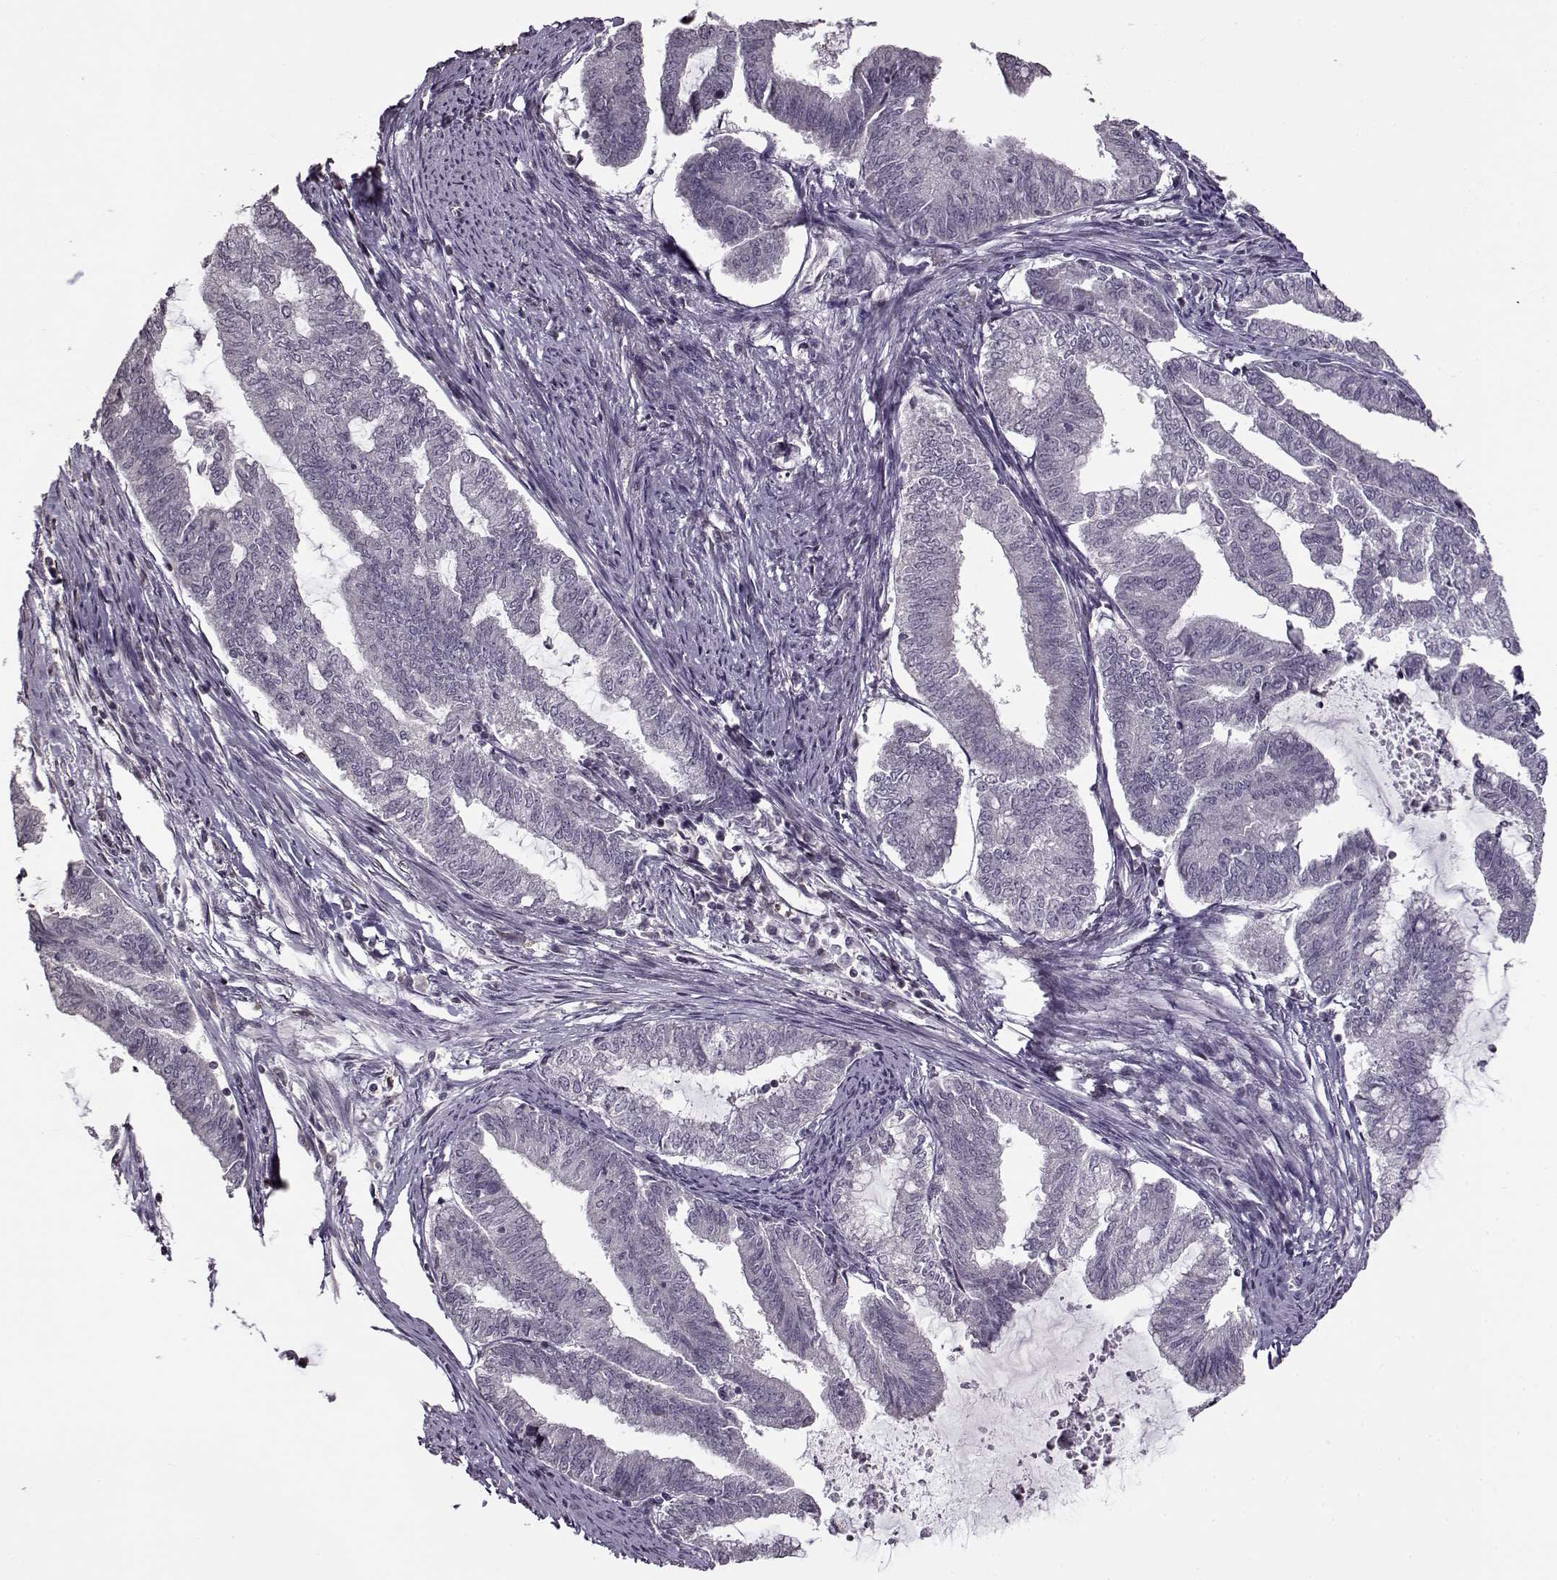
{"staining": {"intensity": "negative", "quantity": "none", "location": "none"}, "tissue": "endometrial cancer", "cell_type": "Tumor cells", "image_type": "cancer", "snomed": [{"axis": "morphology", "description": "Adenocarcinoma, NOS"}, {"axis": "topography", "description": "Endometrium"}], "caption": "Endometrial cancer (adenocarcinoma) was stained to show a protein in brown. There is no significant expression in tumor cells.", "gene": "FSHB", "patient": {"sex": "female", "age": 79}}